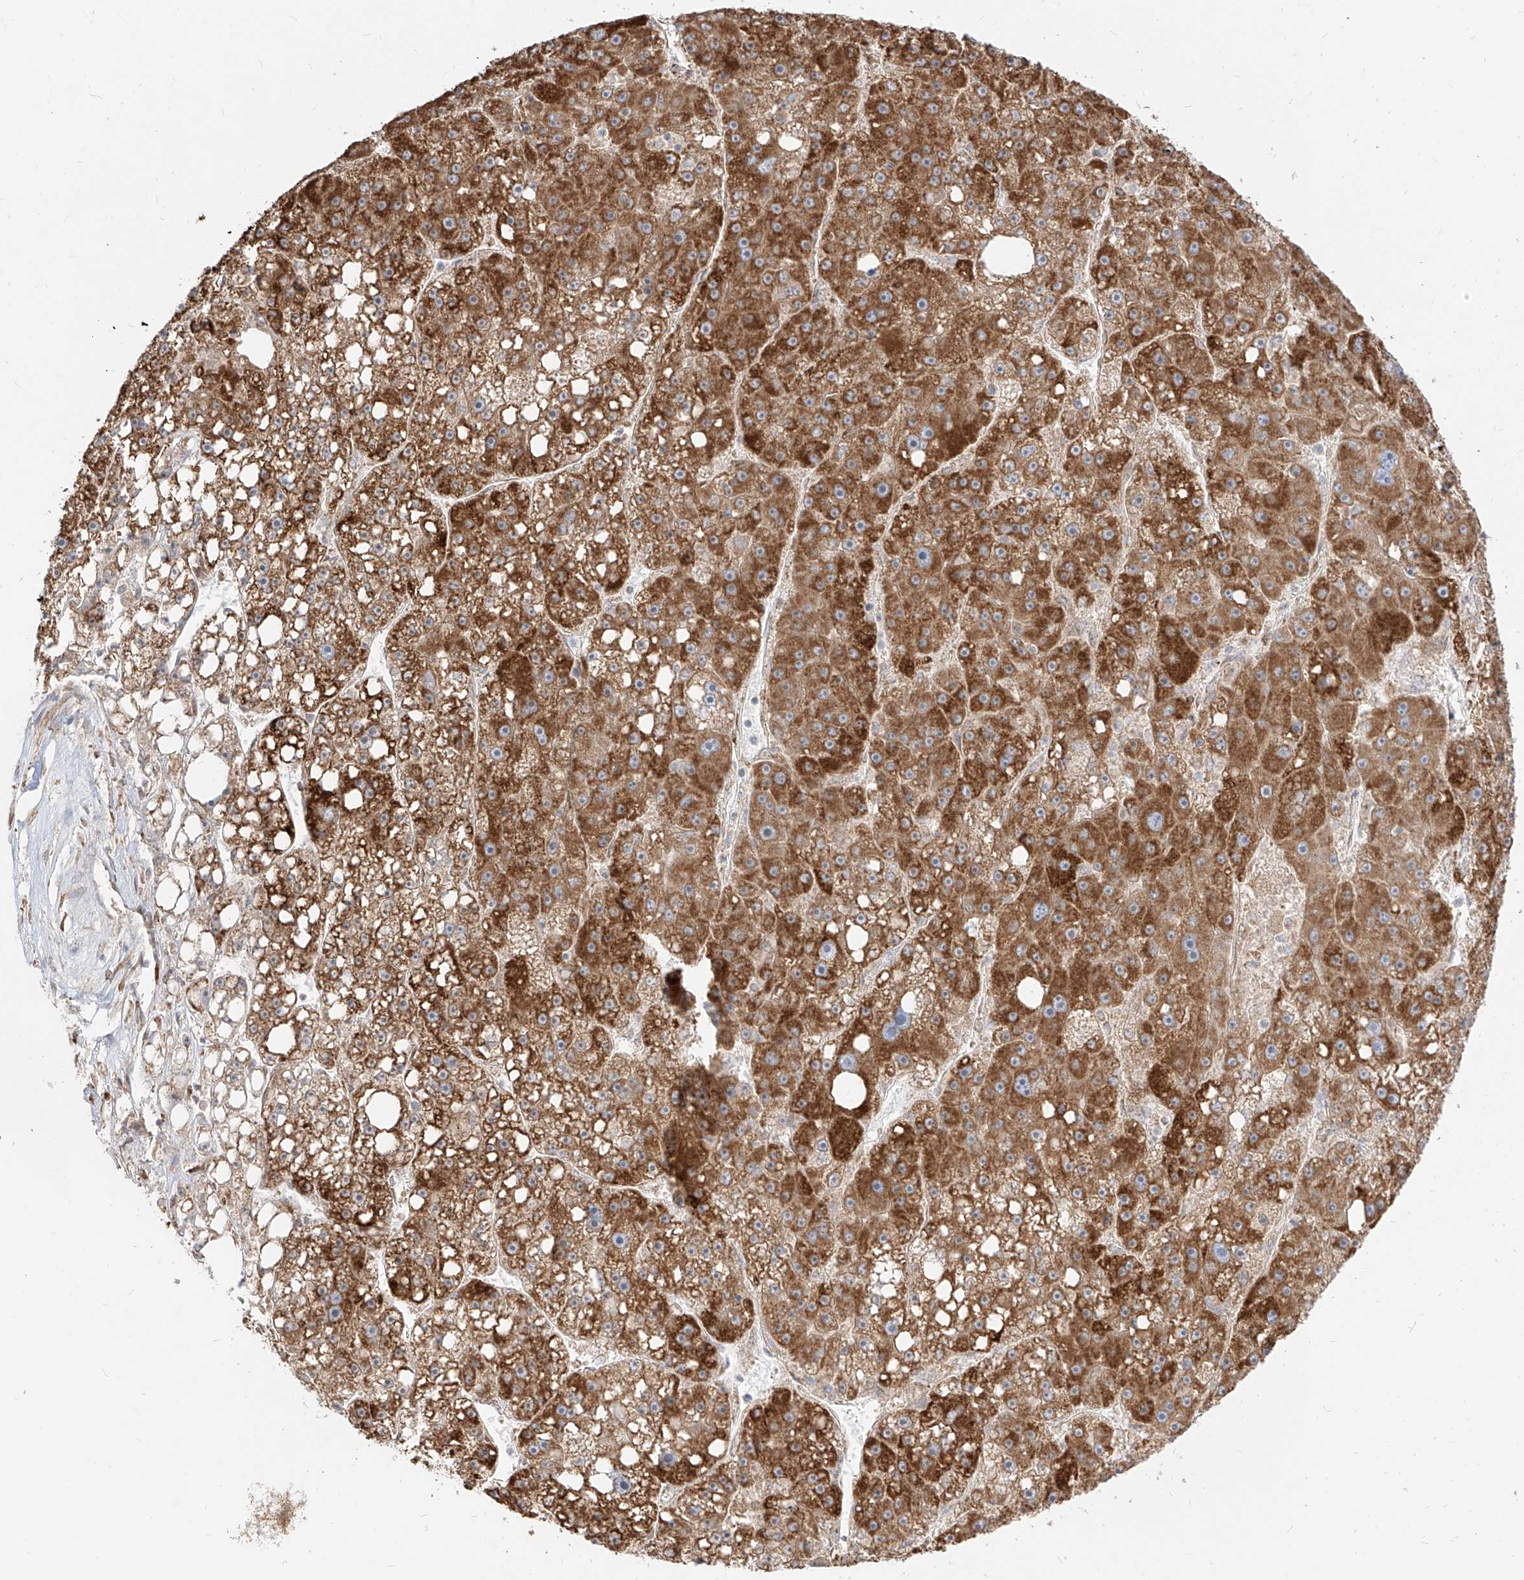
{"staining": {"intensity": "strong", "quantity": ">75%", "location": "cytoplasmic/membranous"}, "tissue": "liver cancer", "cell_type": "Tumor cells", "image_type": "cancer", "snomed": [{"axis": "morphology", "description": "Carcinoma, Hepatocellular, NOS"}, {"axis": "topography", "description": "Liver"}], "caption": "The image demonstrates staining of liver hepatocellular carcinoma, revealing strong cytoplasmic/membranous protein positivity (brown color) within tumor cells.", "gene": "PLCL1", "patient": {"sex": "female", "age": 61}}